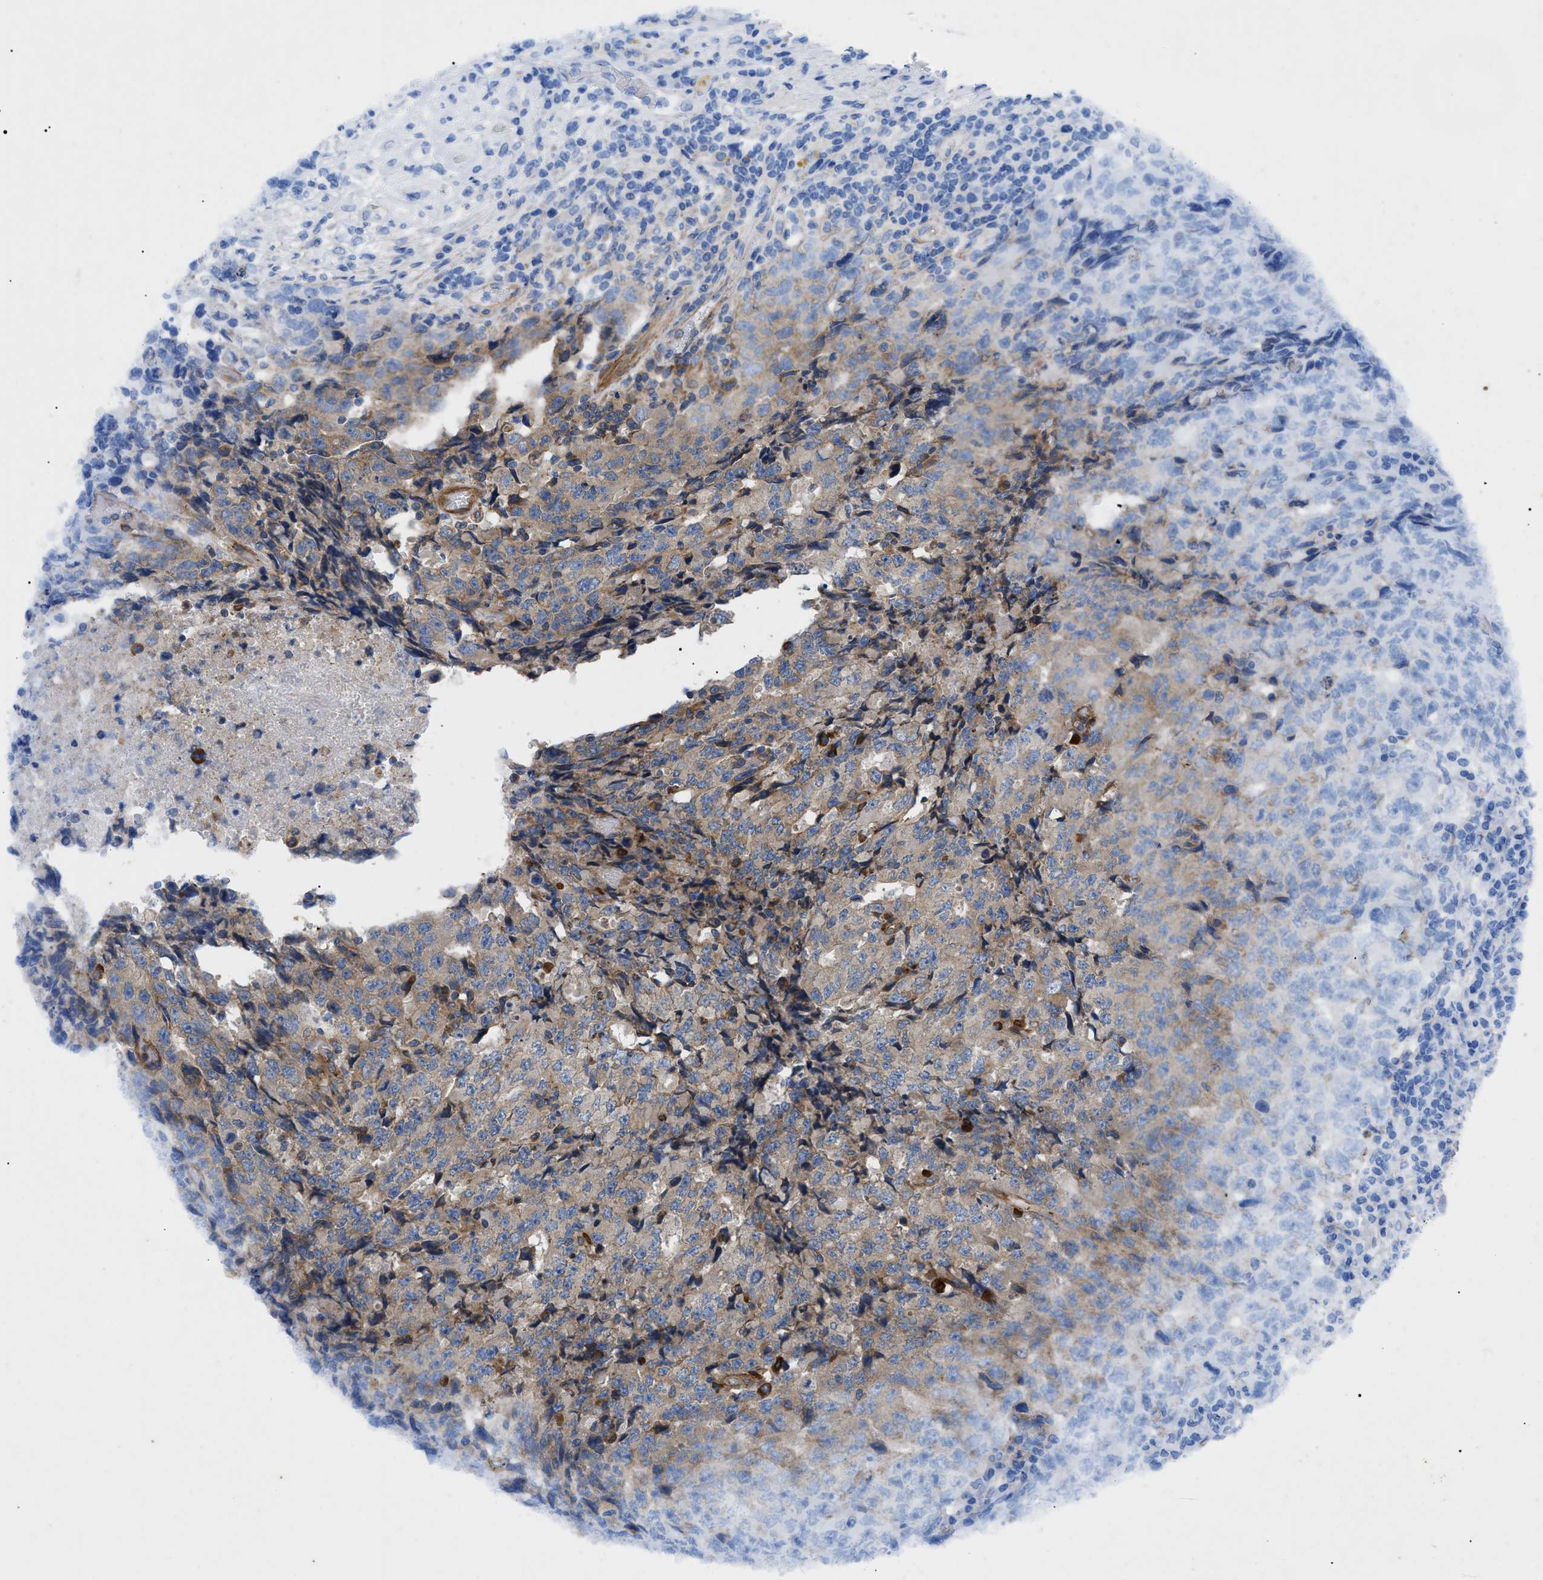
{"staining": {"intensity": "weak", "quantity": "25%-75%", "location": "cytoplasmic/membranous"}, "tissue": "testis cancer", "cell_type": "Tumor cells", "image_type": "cancer", "snomed": [{"axis": "morphology", "description": "Necrosis, NOS"}, {"axis": "morphology", "description": "Carcinoma, Embryonal, NOS"}, {"axis": "topography", "description": "Testis"}], "caption": "An image showing weak cytoplasmic/membranous expression in approximately 25%-75% of tumor cells in testis cancer (embryonal carcinoma), as visualized by brown immunohistochemical staining.", "gene": "HSPB8", "patient": {"sex": "male", "age": 19}}